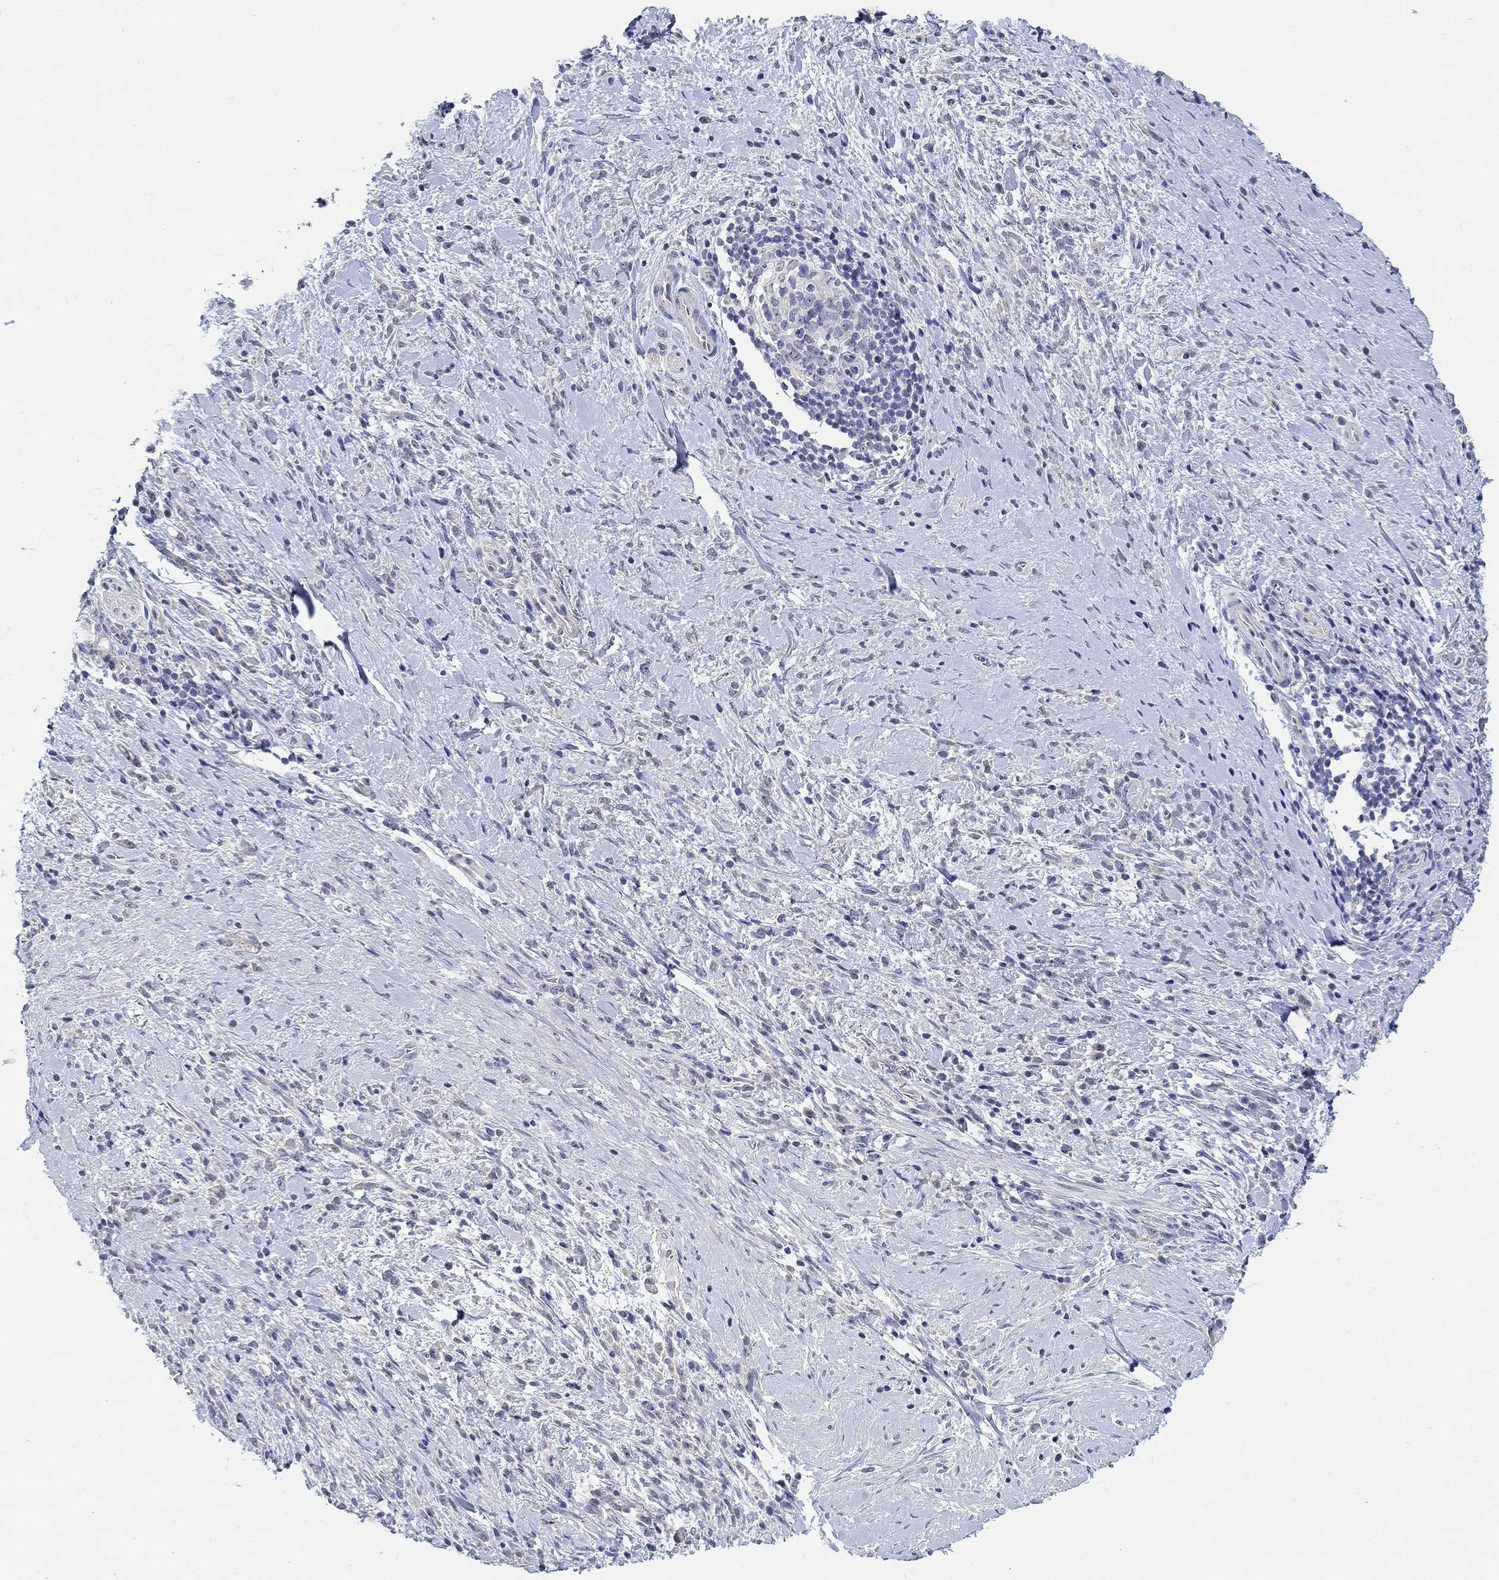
{"staining": {"intensity": "negative", "quantity": "none", "location": "none"}, "tissue": "stomach cancer", "cell_type": "Tumor cells", "image_type": "cancer", "snomed": [{"axis": "morphology", "description": "Adenocarcinoma, NOS"}, {"axis": "topography", "description": "Stomach"}], "caption": "IHC image of human stomach cancer stained for a protein (brown), which reveals no staining in tumor cells.", "gene": "SMIM18", "patient": {"sex": "female", "age": 57}}